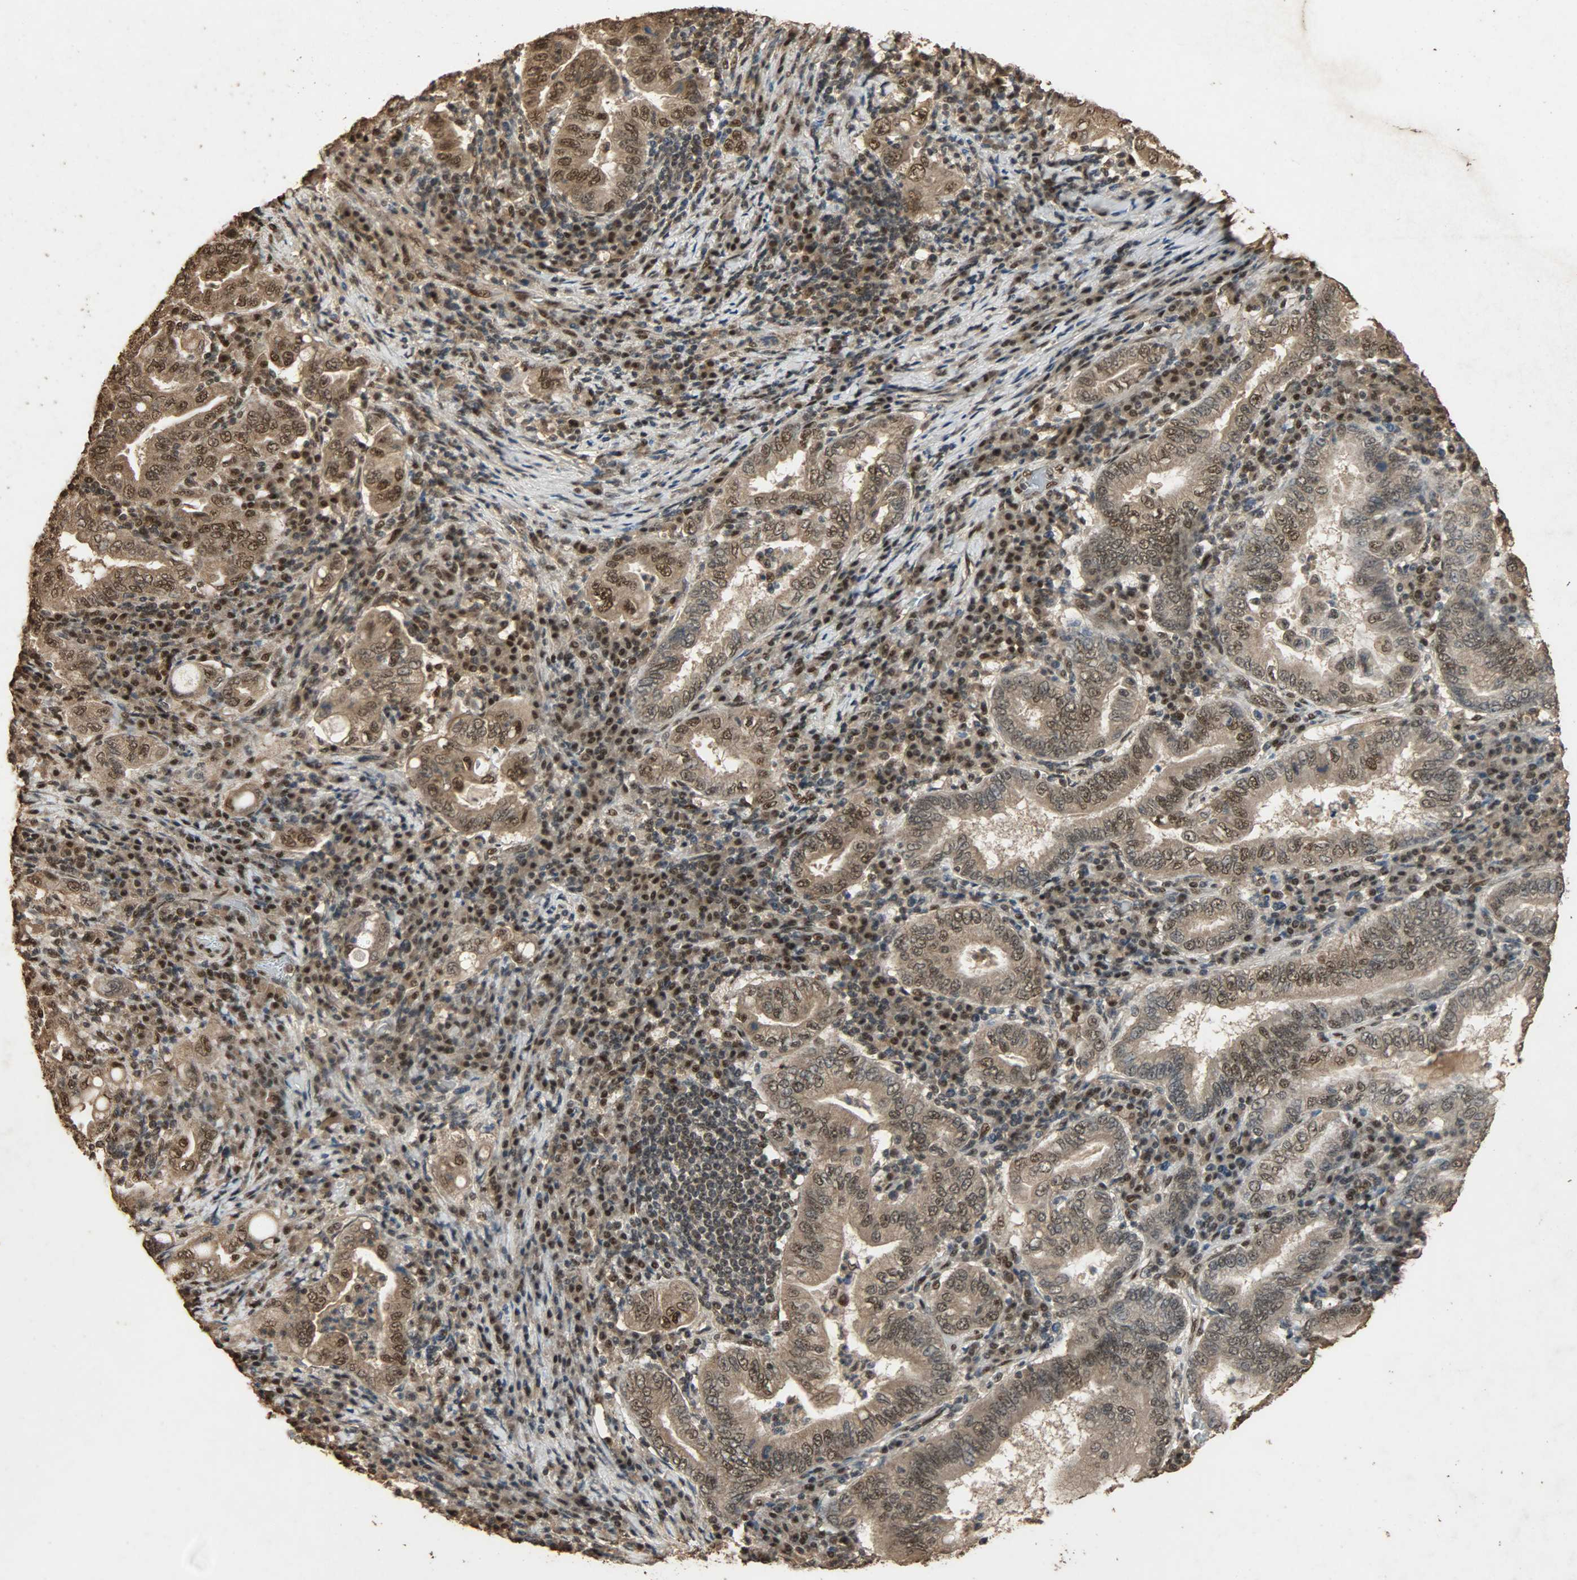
{"staining": {"intensity": "strong", "quantity": ">75%", "location": "cytoplasmic/membranous,nuclear"}, "tissue": "stomach cancer", "cell_type": "Tumor cells", "image_type": "cancer", "snomed": [{"axis": "morphology", "description": "Normal tissue, NOS"}, {"axis": "morphology", "description": "Adenocarcinoma, NOS"}, {"axis": "topography", "description": "Esophagus"}, {"axis": "topography", "description": "Stomach, upper"}, {"axis": "topography", "description": "Peripheral nerve tissue"}], "caption": "This micrograph shows immunohistochemistry staining of human stomach cancer (adenocarcinoma), with high strong cytoplasmic/membranous and nuclear expression in approximately >75% of tumor cells.", "gene": "CCNT2", "patient": {"sex": "male", "age": 62}}